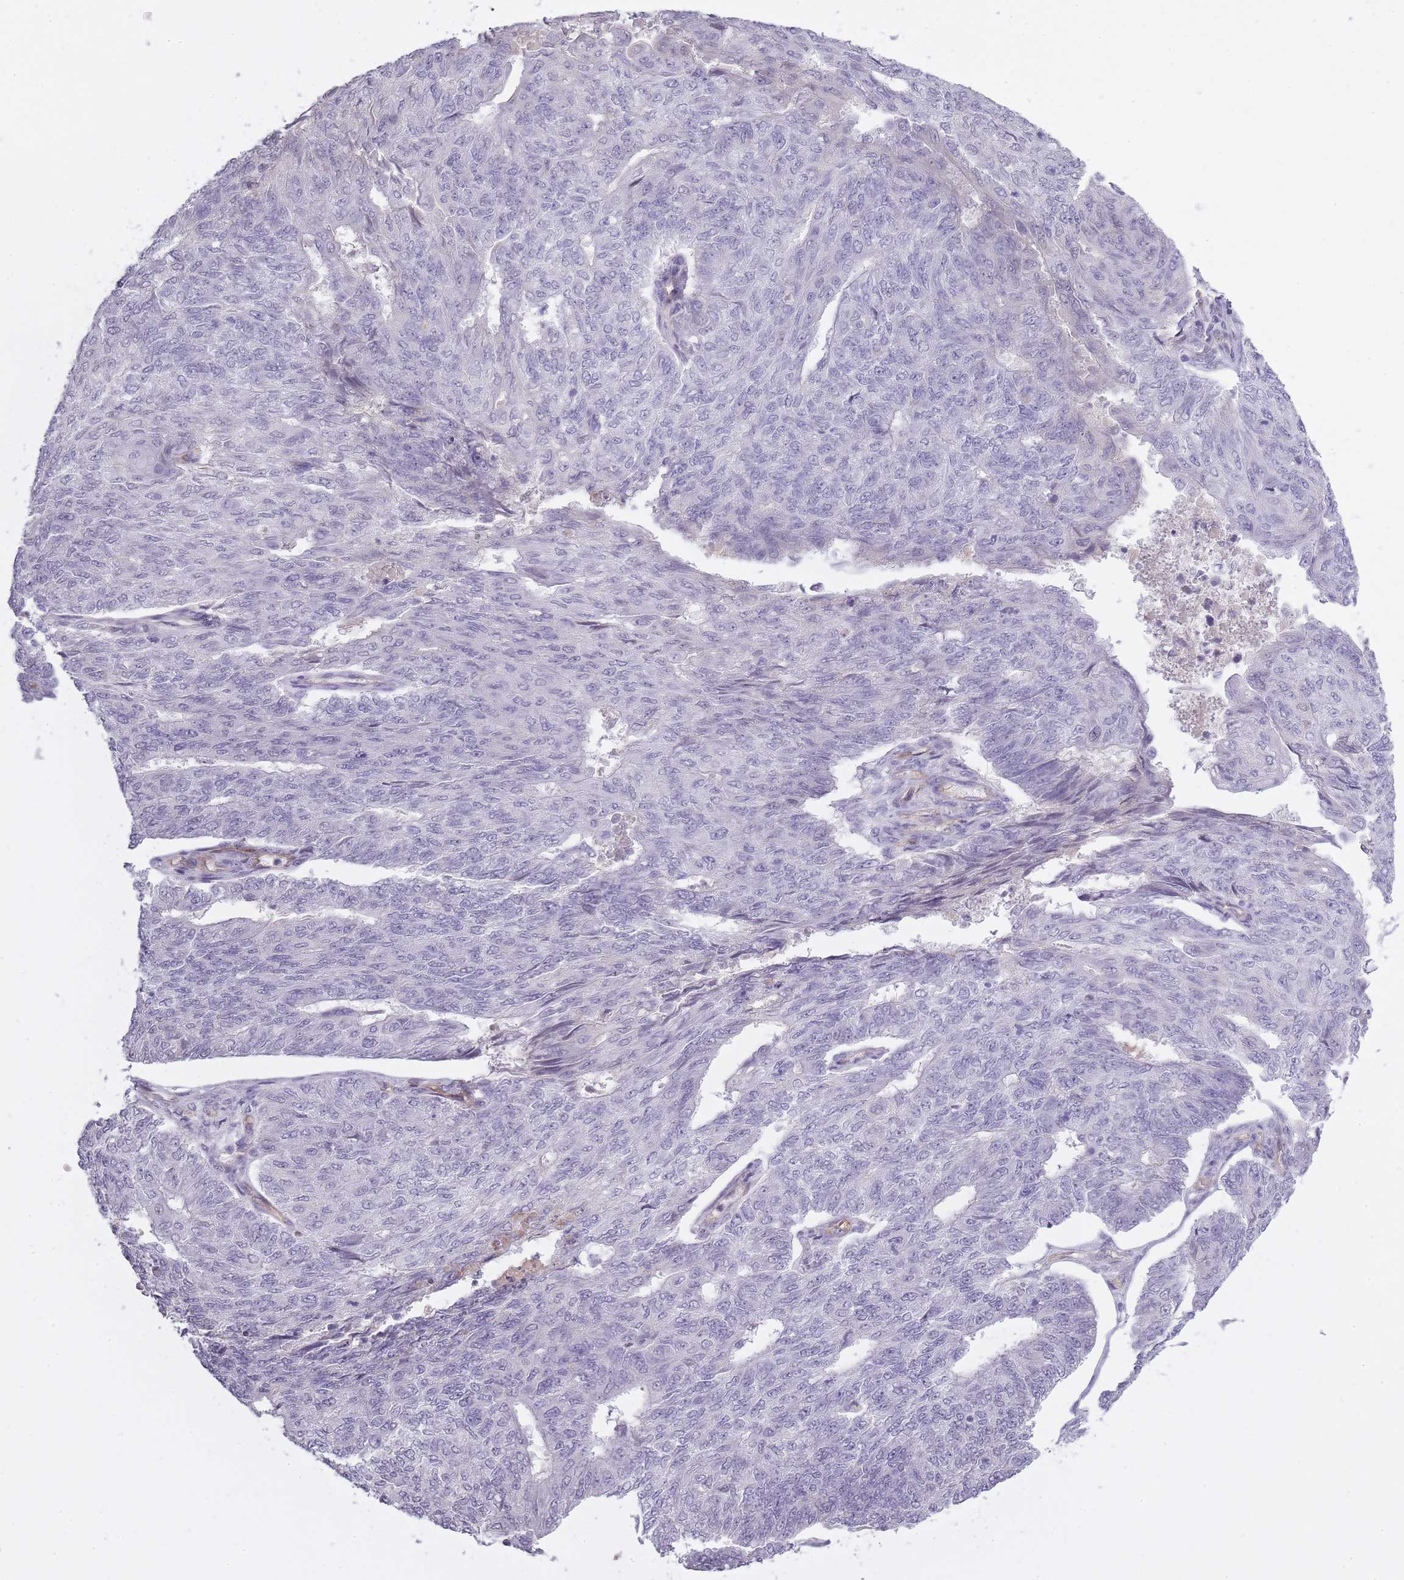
{"staining": {"intensity": "negative", "quantity": "none", "location": "none"}, "tissue": "endometrial cancer", "cell_type": "Tumor cells", "image_type": "cancer", "snomed": [{"axis": "morphology", "description": "Adenocarcinoma, NOS"}, {"axis": "topography", "description": "Endometrium"}], "caption": "This is an immunohistochemistry (IHC) image of endometrial cancer. There is no staining in tumor cells.", "gene": "SLC8A2", "patient": {"sex": "female", "age": 32}}